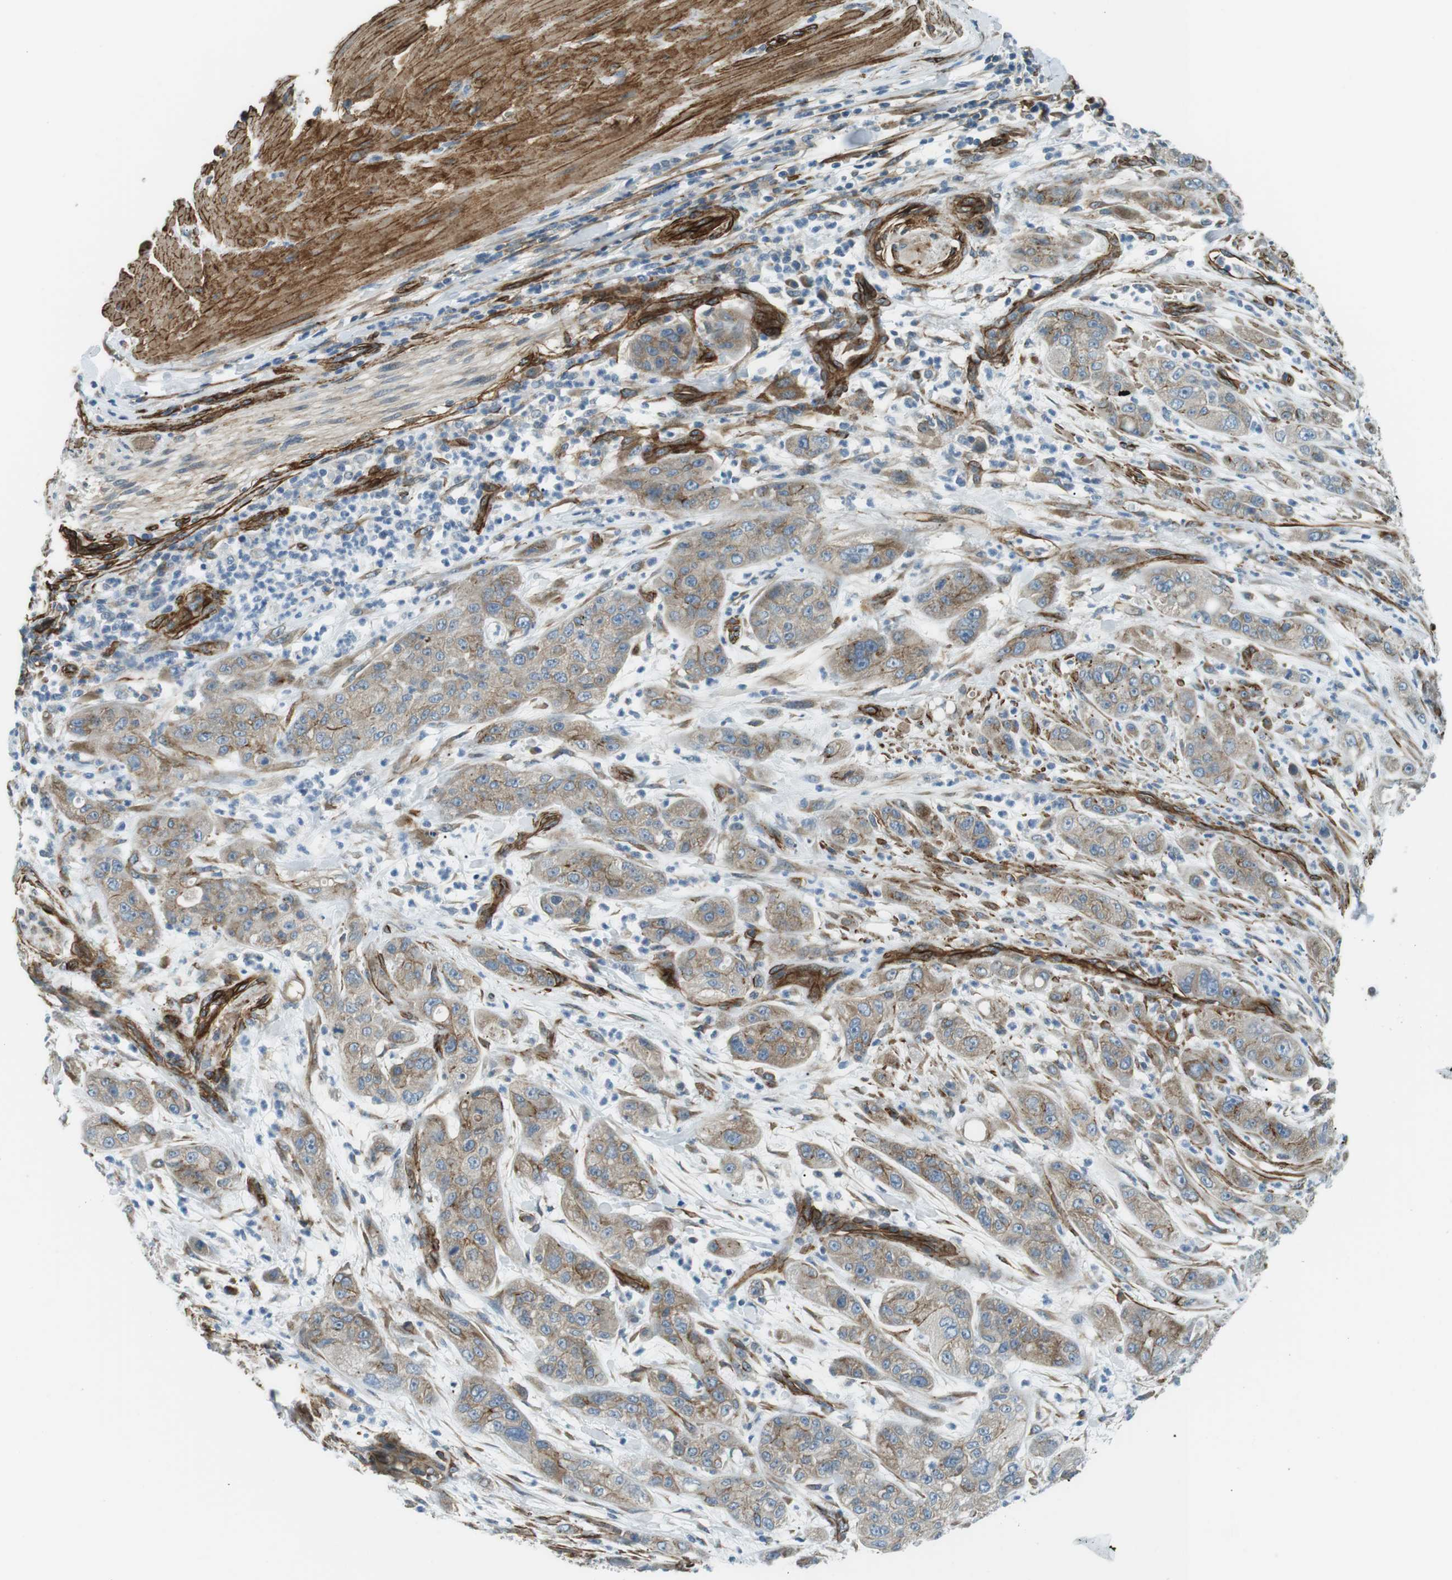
{"staining": {"intensity": "weak", "quantity": ">75%", "location": "cytoplasmic/membranous"}, "tissue": "pancreatic cancer", "cell_type": "Tumor cells", "image_type": "cancer", "snomed": [{"axis": "morphology", "description": "Adenocarcinoma, NOS"}, {"axis": "topography", "description": "Pancreas"}], "caption": "This histopathology image shows immunohistochemistry (IHC) staining of human pancreatic adenocarcinoma, with low weak cytoplasmic/membranous positivity in approximately >75% of tumor cells.", "gene": "ODR4", "patient": {"sex": "female", "age": 78}}